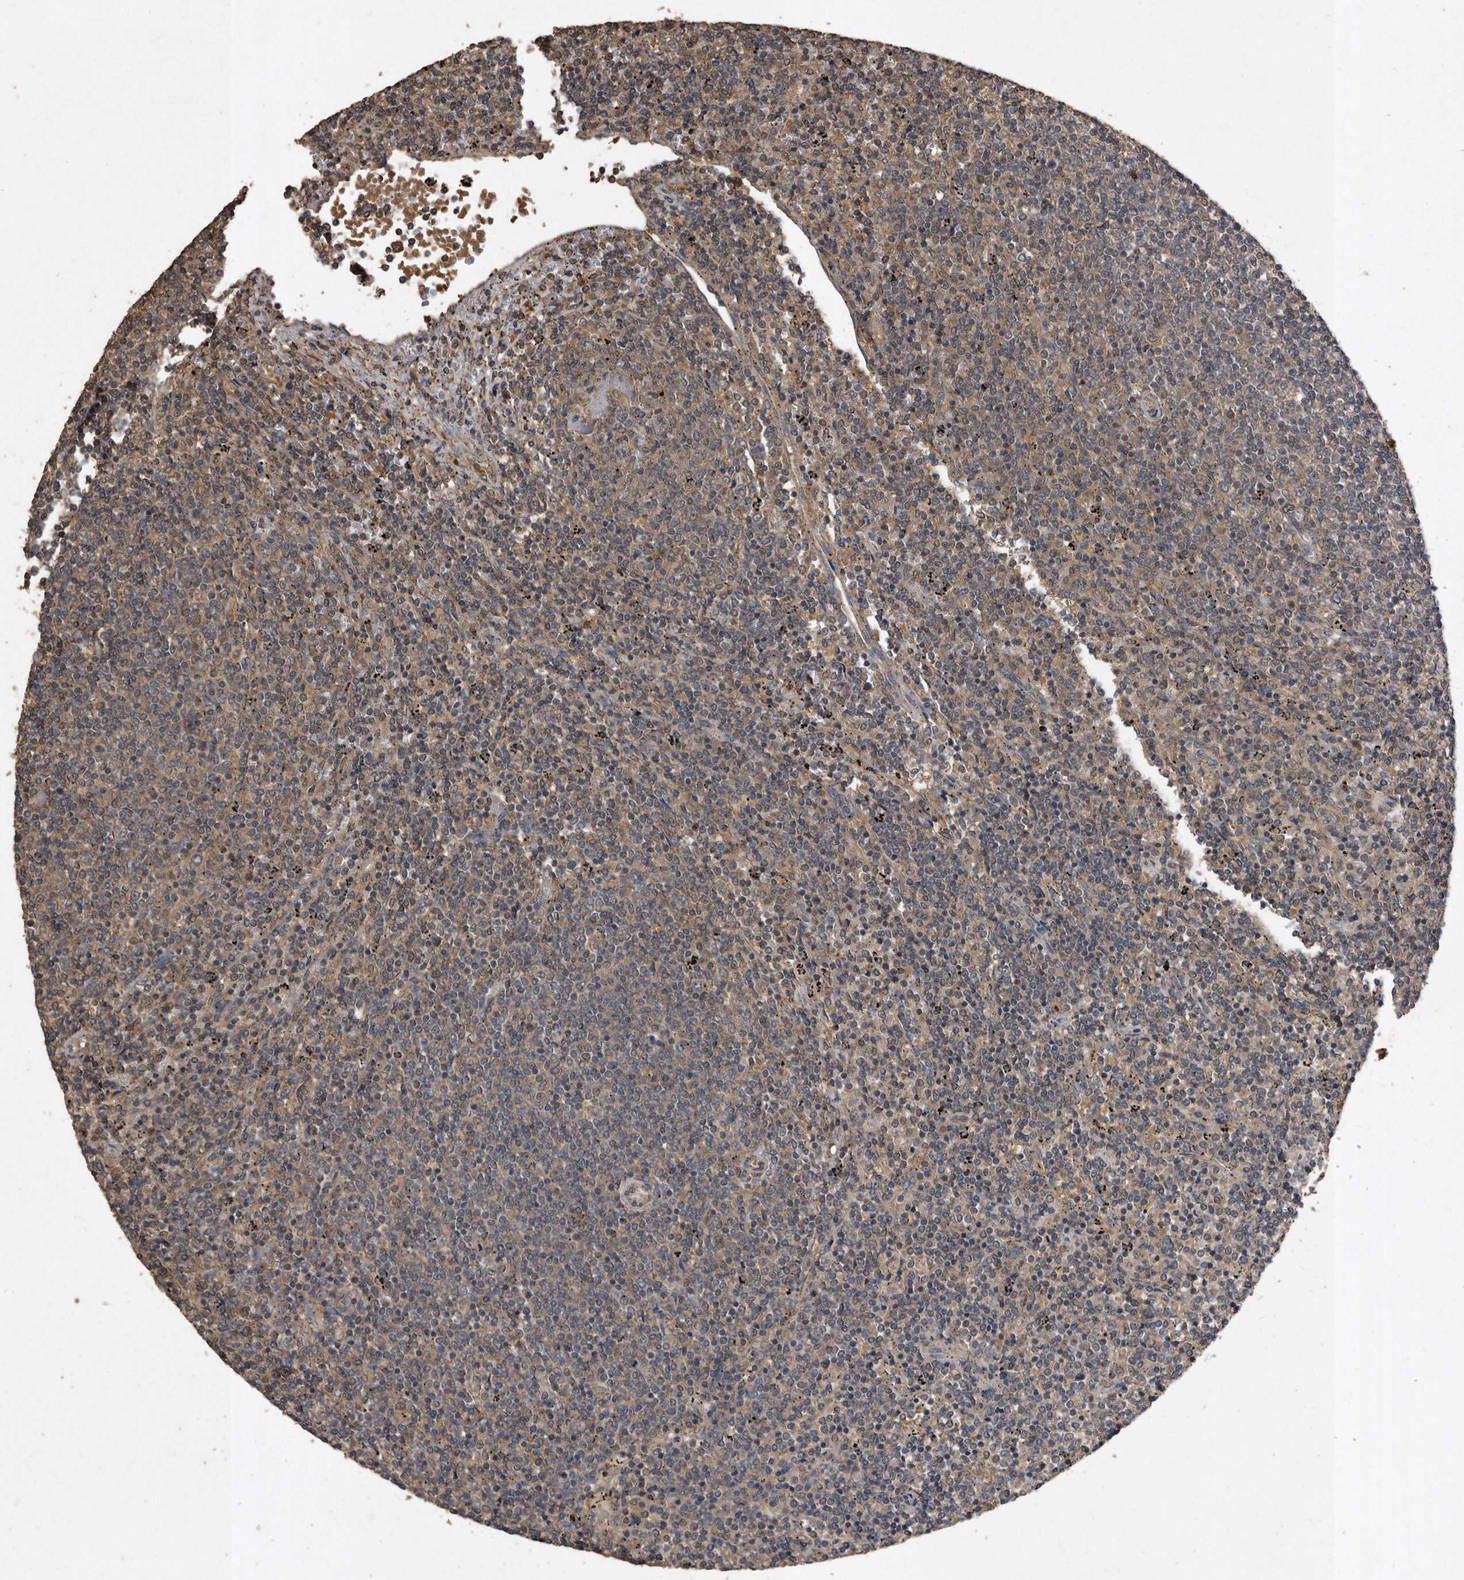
{"staining": {"intensity": "weak", "quantity": "25%-75%", "location": "cytoplasmic/membranous"}, "tissue": "lymphoma", "cell_type": "Tumor cells", "image_type": "cancer", "snomed": [{"axis": "morphology", "description": "Malignant lymphoma, non-Hodgkin's type, Low grade"}, {"axis": "topography", "description": "Spleen"}], "caption": "Protein staining of lymphoma tissue shows weak cytoplasmic/membranous staining in about 25%-75% of tumor cells. (Stains: DAB (3,3'-diaminobenzidine) in brown, nuclei in blue, Microscopy: brightfield microscopy at high magnification).", "gene": "NRBP1", "patient": {"sex": "female", "age": 50}}